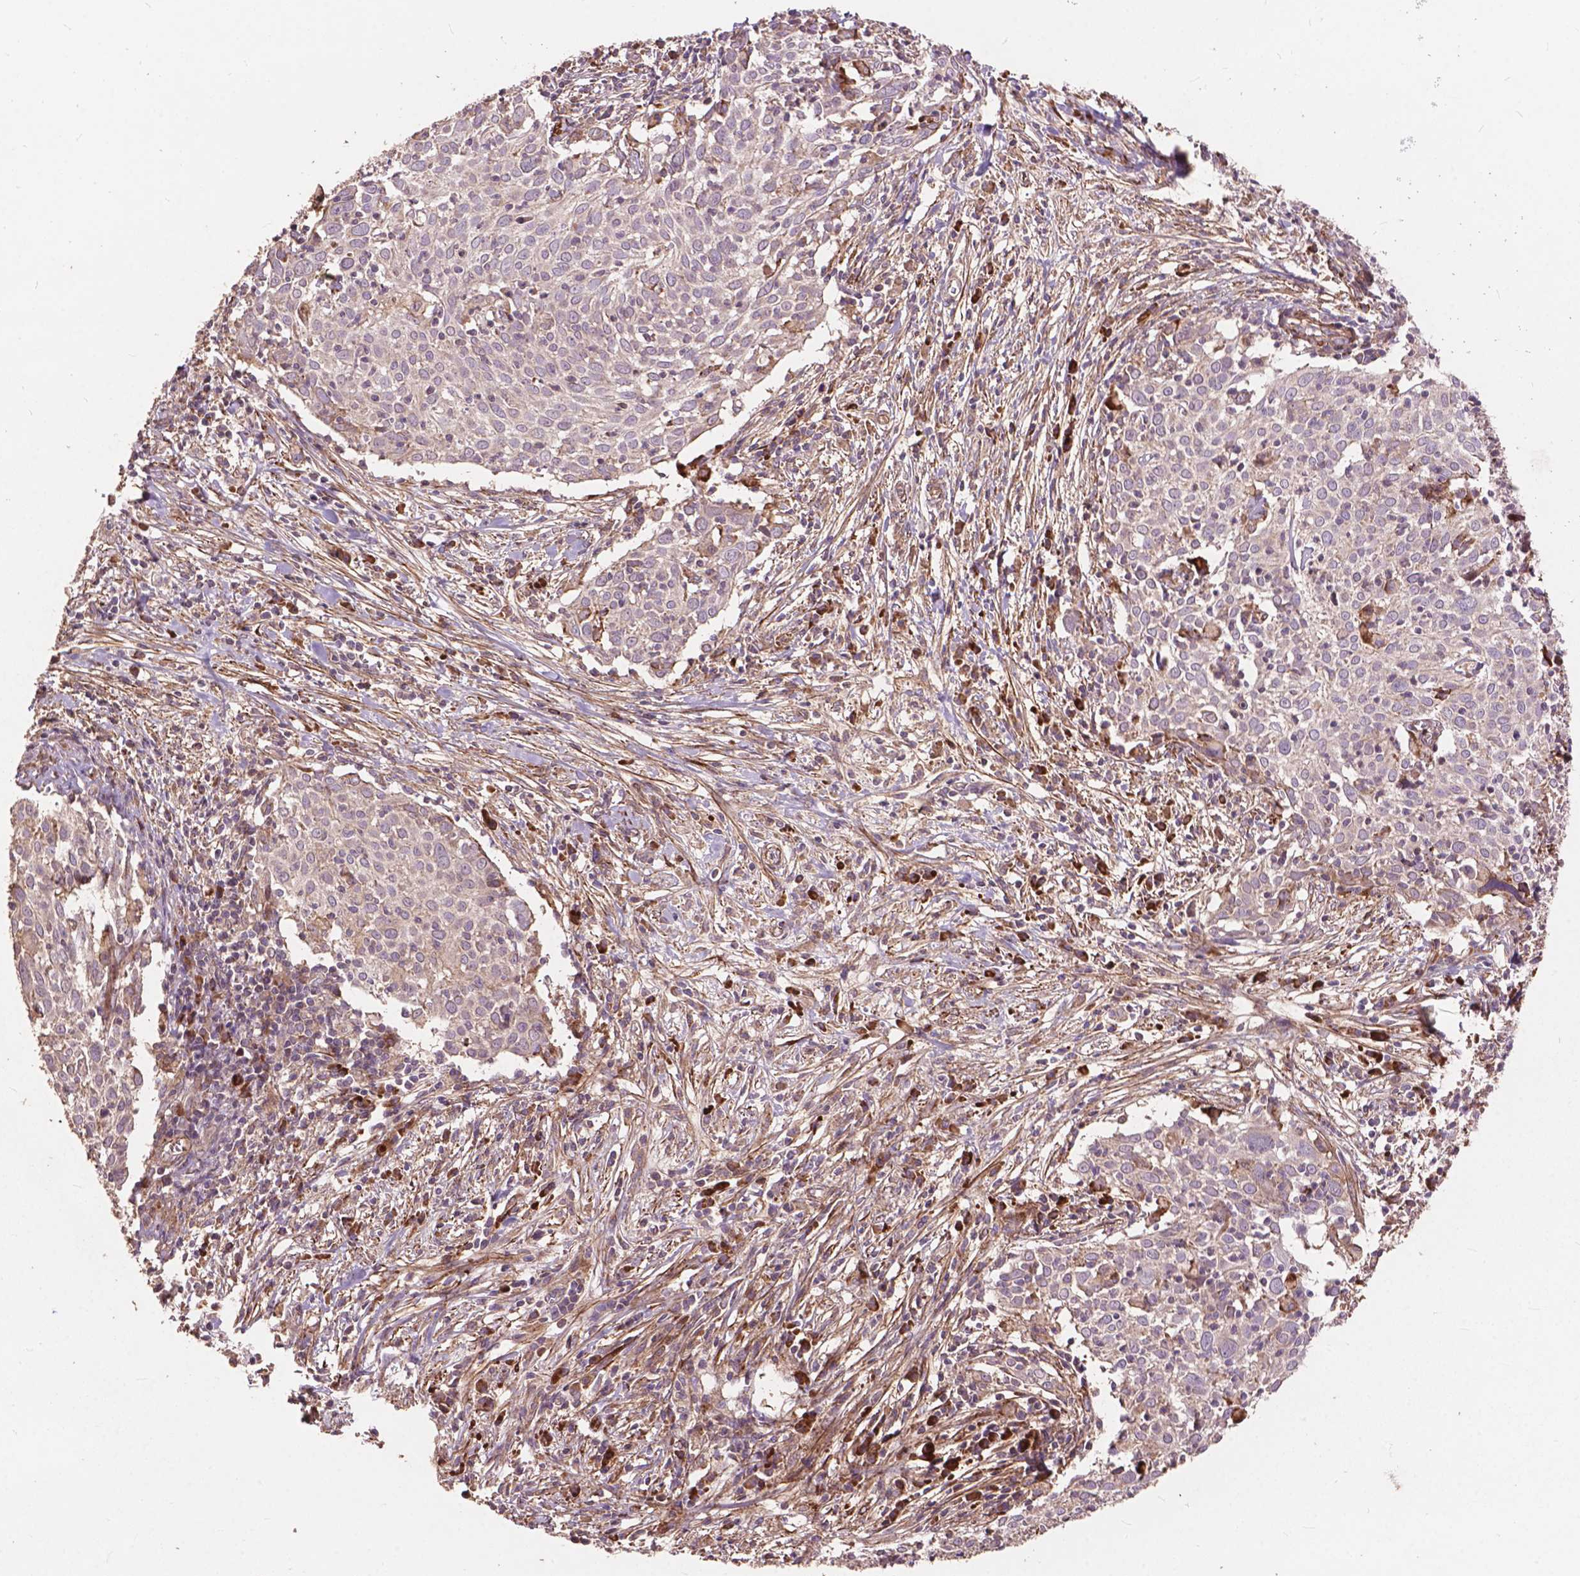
{"staining": {"intensity": "negative", "quantity": "none", "location": "none"}, "tissue": "cervical cancer", "cell_type": "Tumor cells", "image_type": "cancer", "snomed": [{"axis": "morphology", "description": "Squamous cell carcinoma, NOS"}, {"axis": "topography", "description": "Cervix"}], "caption": "Histopathology image shows no significant protein expression in tumor cells of cervical squamous cell carcinoma.", "gene": "FNIP1", "patient": {"sex": "female", "age": 39}}